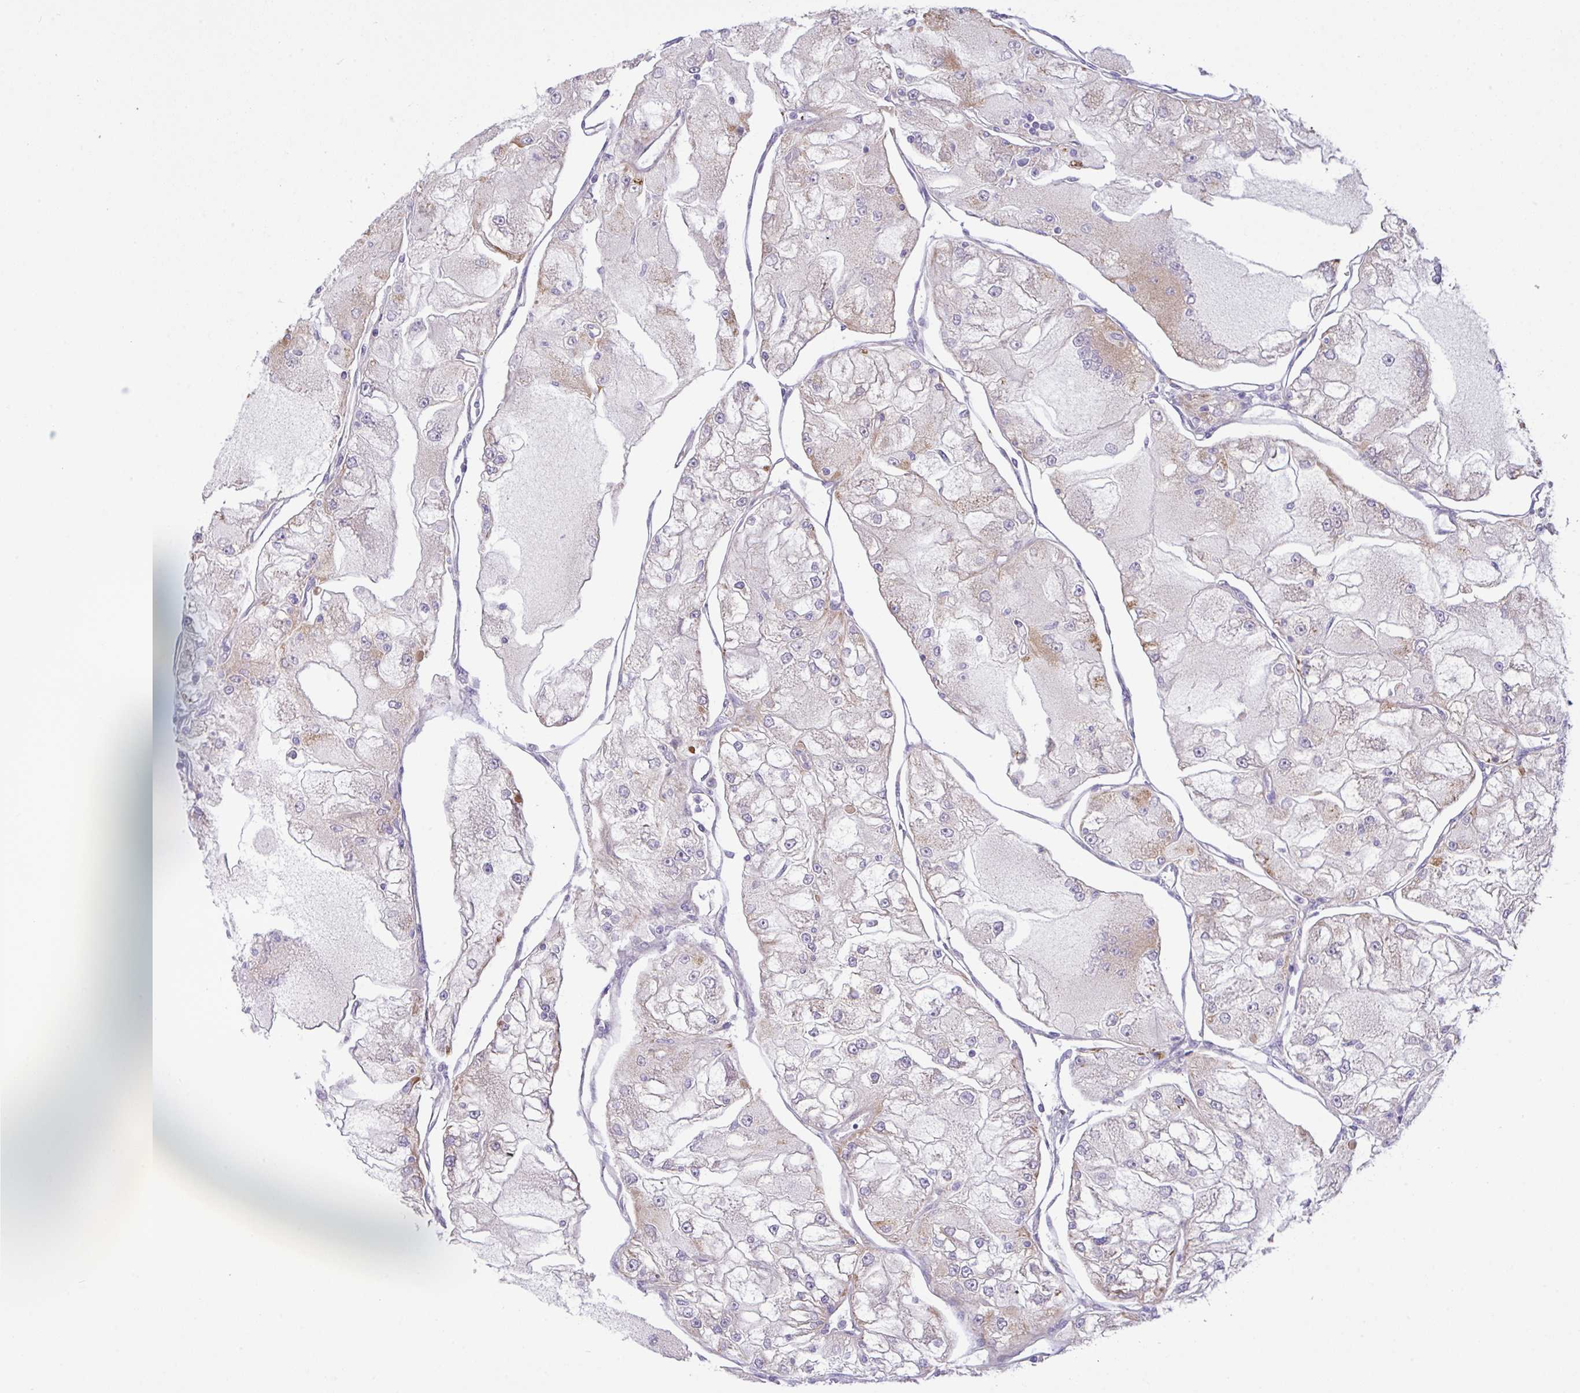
{"staining": {"intensity": "weak", "quantity": "25%-75%", "location": "cytoplasmic/membranous"}, "tissue": "renal cancer", "cell_type": "Tumor cells", "image_type": "cancer", "snomed": [{"axis": "morphology", "description": "Adenocarcinoma, NOS"}, {"axis": "topography", "description": "Kidney"}], "caption": "Renal cancer stained with a brown dye demonstrates weak cytoplasmic/membranous positive staining in approximately 25%-75% of tumor cells.", "gene": "CHDH", "patient": {"sex": "female", "age": 72}}